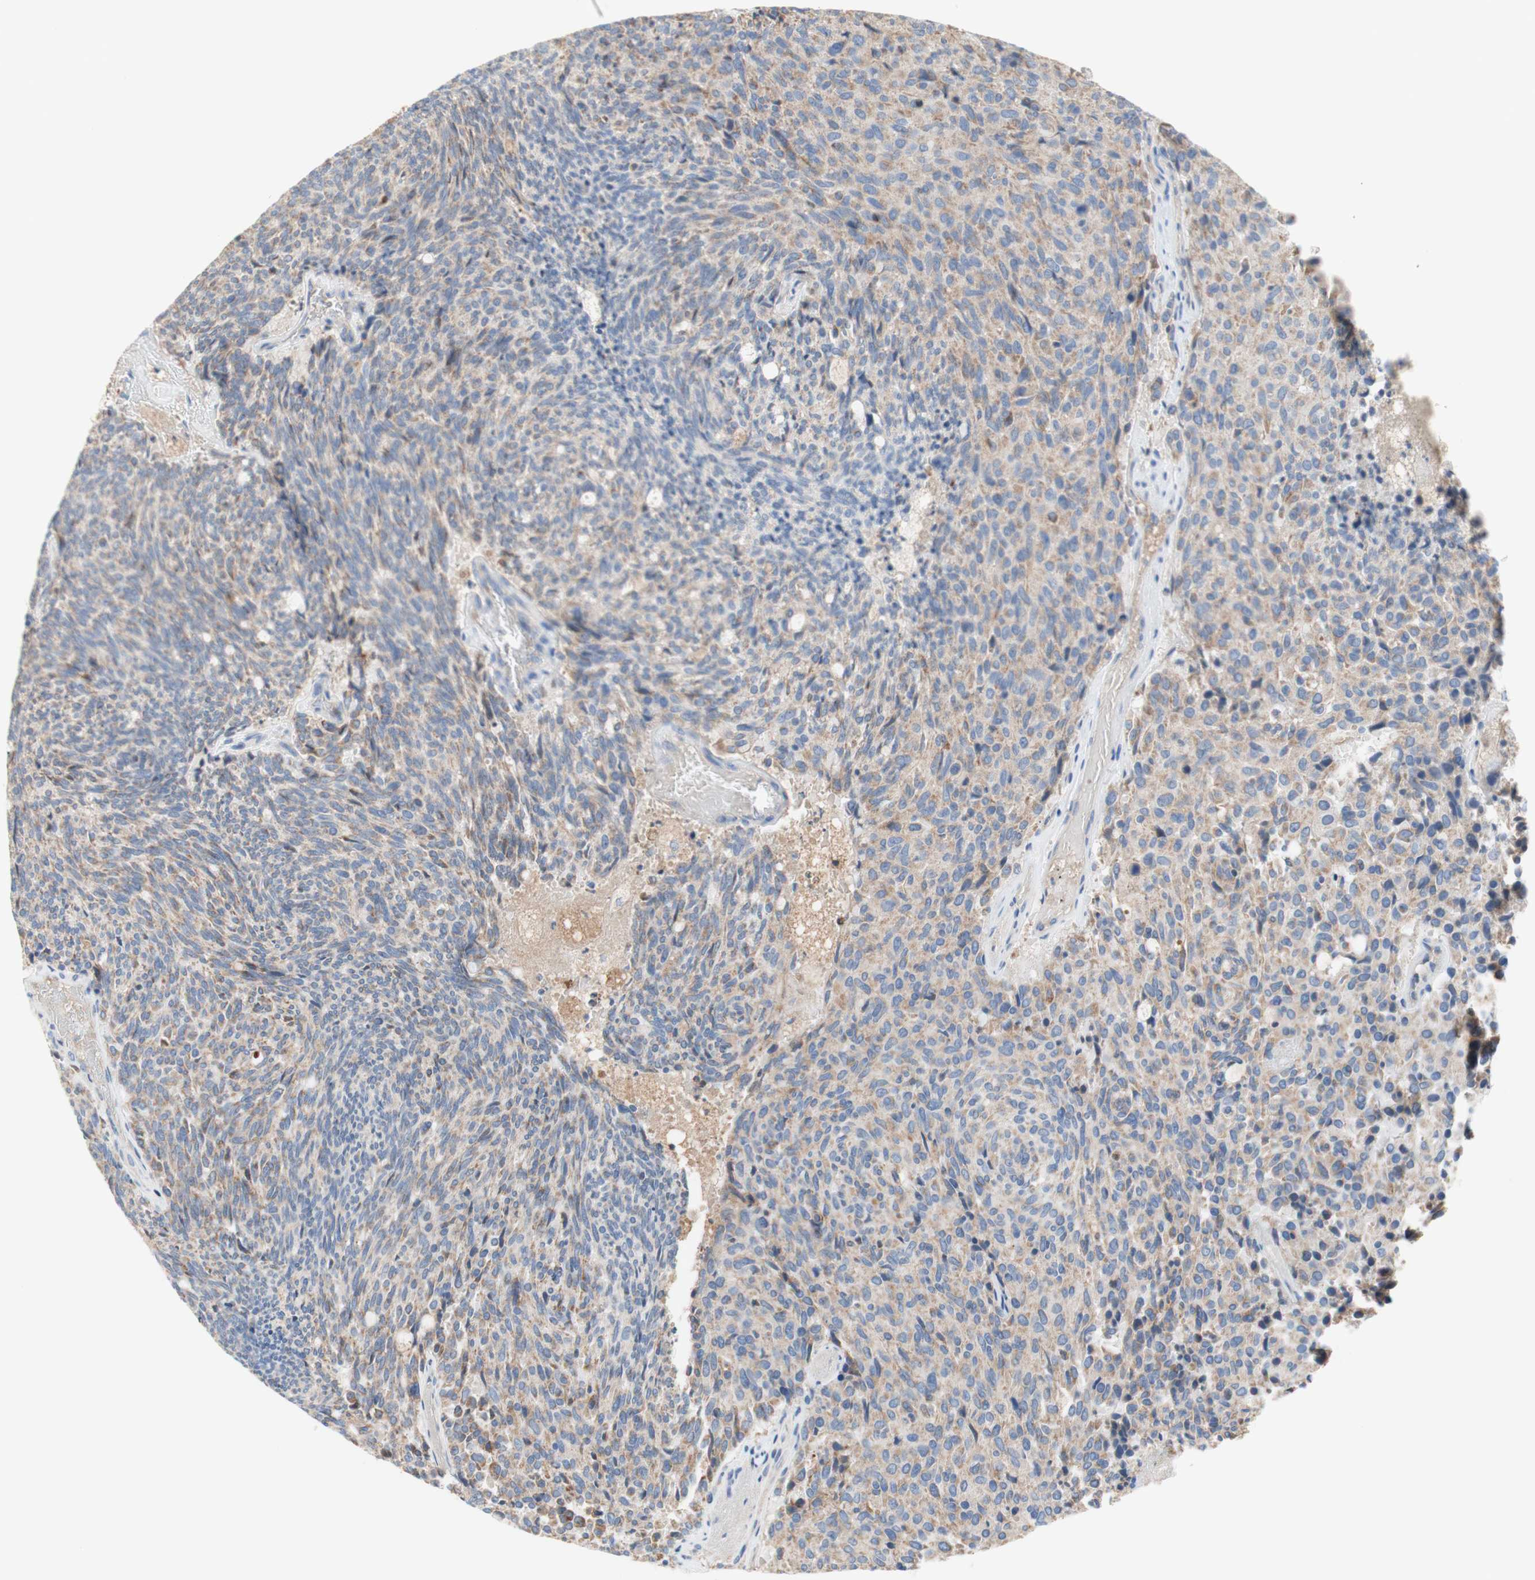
{"staining": {"intensity": "weak", "quantity": "25%-75%", "location": "cytoplasmic/membranous"}, "tissue": "carcinoid", "cell_type": "Tumor cells", "image_type": "cancer", "snomed": [{"axis": "morphology", "description": "Carcinoid, malignant, NOS"}, {"axis": "topography", "description": "Pancreas"}], "caption": "Brown immunohistochemical staining in human carcinoid displays weak cytoplasmic/membranous expression in about 25%-75% of tumor cells.", "gene": "SDHB", "patient": {"sex": "female", "age": 54}}